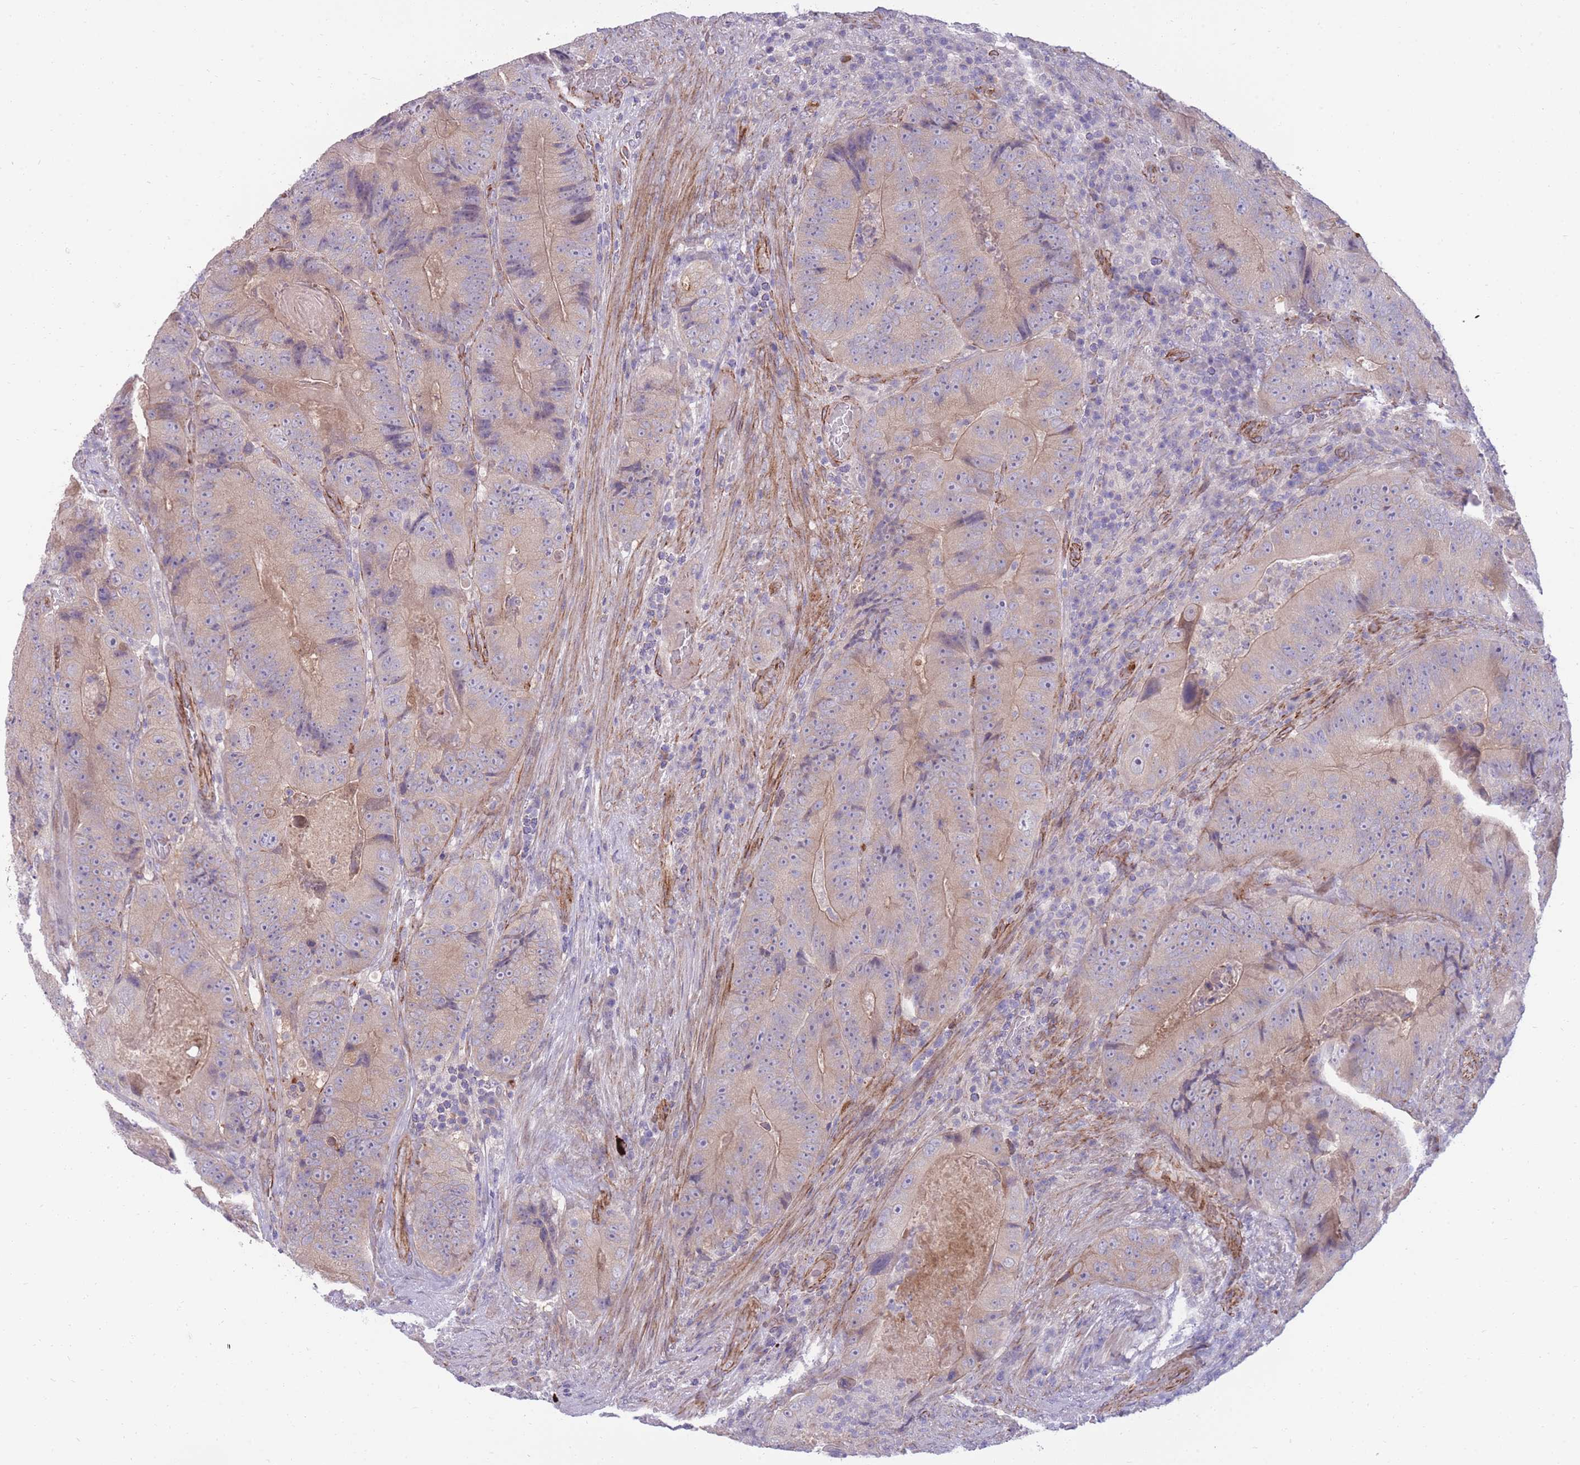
{"staining": {"intensity": "weak", "quantity": ">75%", "location": "cytoplasmic/membranous"}, "tissue": "colorectal cancer", "cell_type": "Tumor cells", "image_type": "cancer", "snomed": [{"axis": "morphology", "description": "Adenocarcinoma, NOS"}, {"axis": "topography", "description": "Colon"}], "caption": "Approximately >75% of tumor cells in human colorectal adenocarcinoma show weak cytoplasmic/membranous protein positivity as visualized by brown immunohistochemical staining.", "gene": "RGS11", "patient": {"sex": "female", "age": 86}}